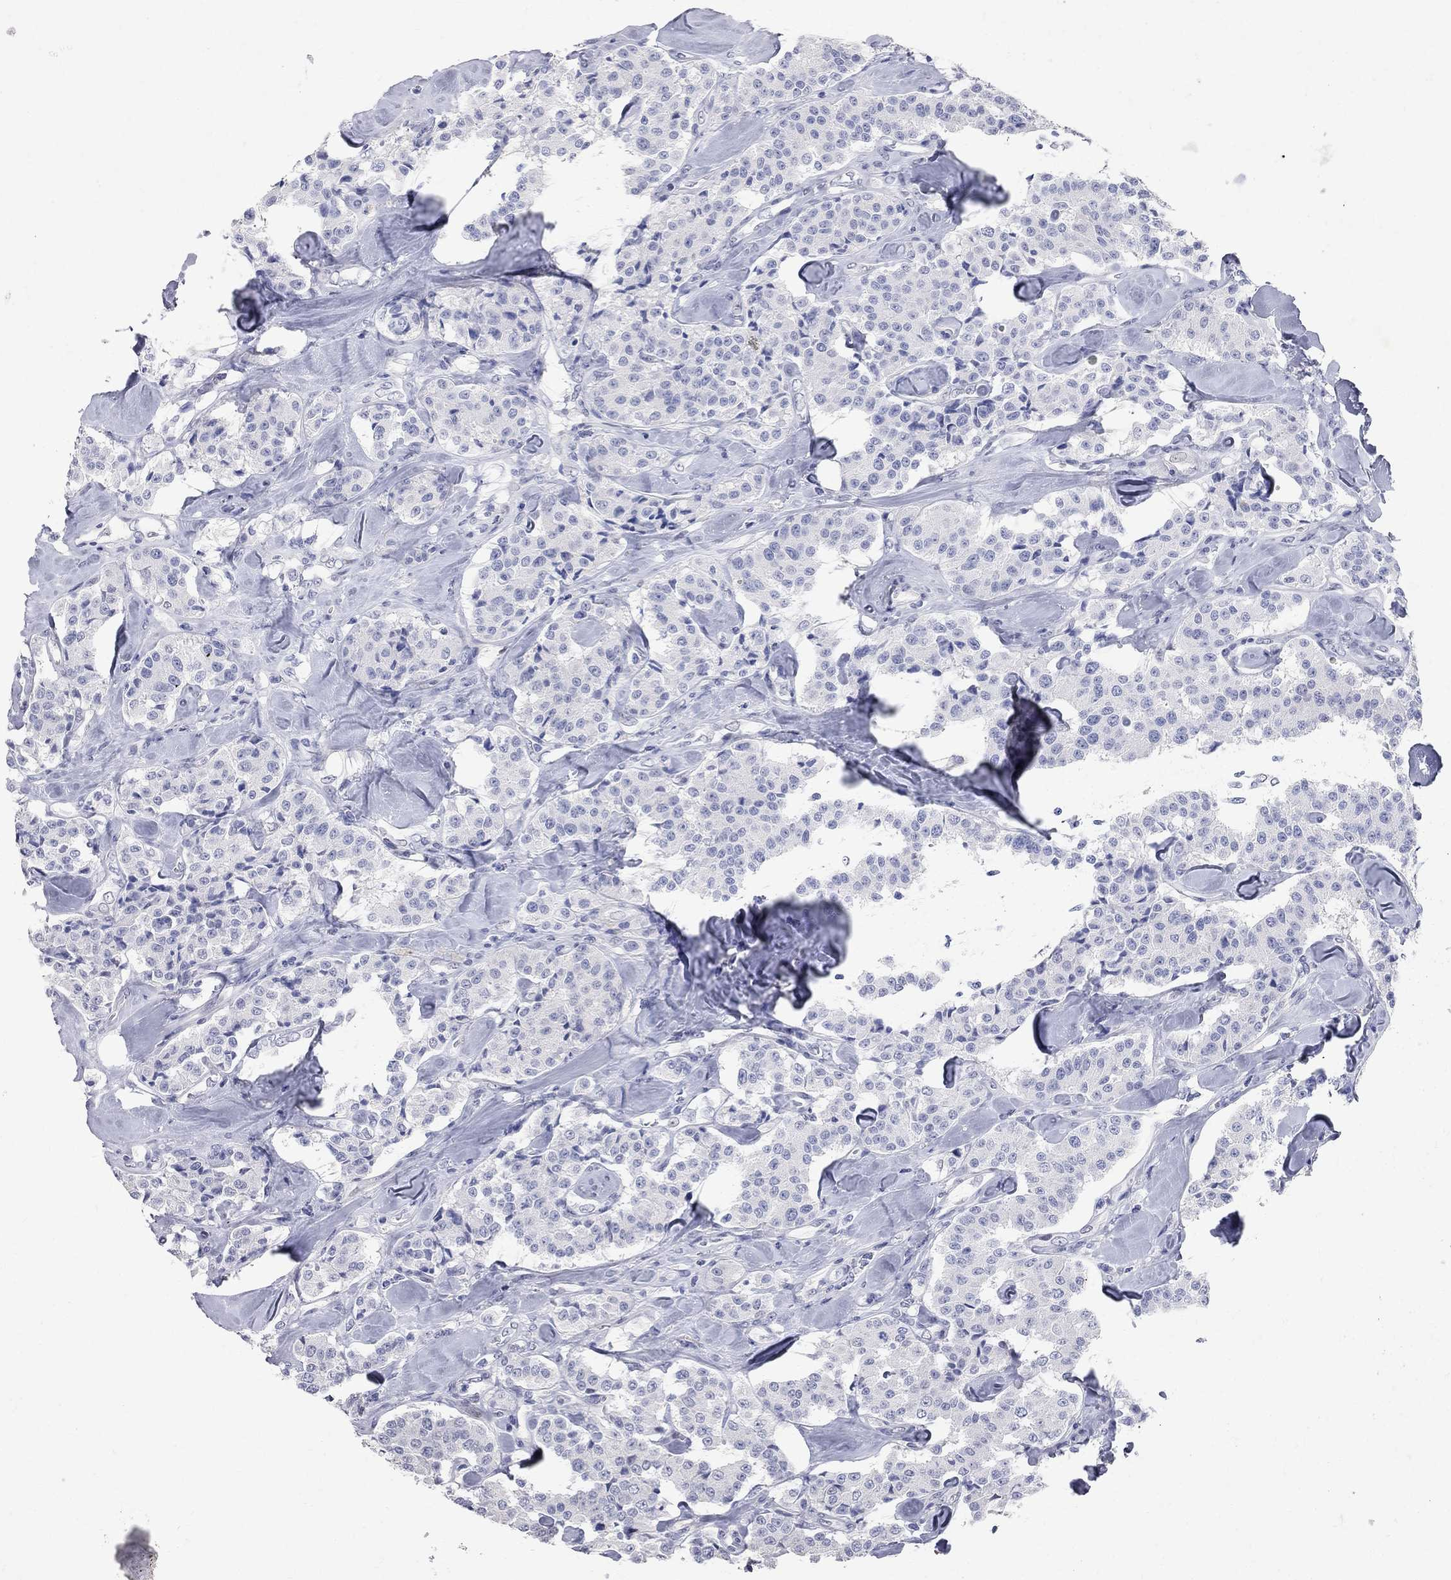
{"staining": {"intensity": "negative", "quantity": "none", "location": "none"}, "tissue": "carcinoid", "cell_type": "Tumor cells", "image_type": "cancer", "snomed": [{"axis": "morphology", "description": "Carcinoid, malignant, NOS"}, {"axis": "topography", "description": "Pancreas"}], "caption": "This is an IHC photomicrograph of carcinoid. There is no expression in tumor cells.", "gene": "BPIFB1", "patient": {"sex": "male", "age": 41}}